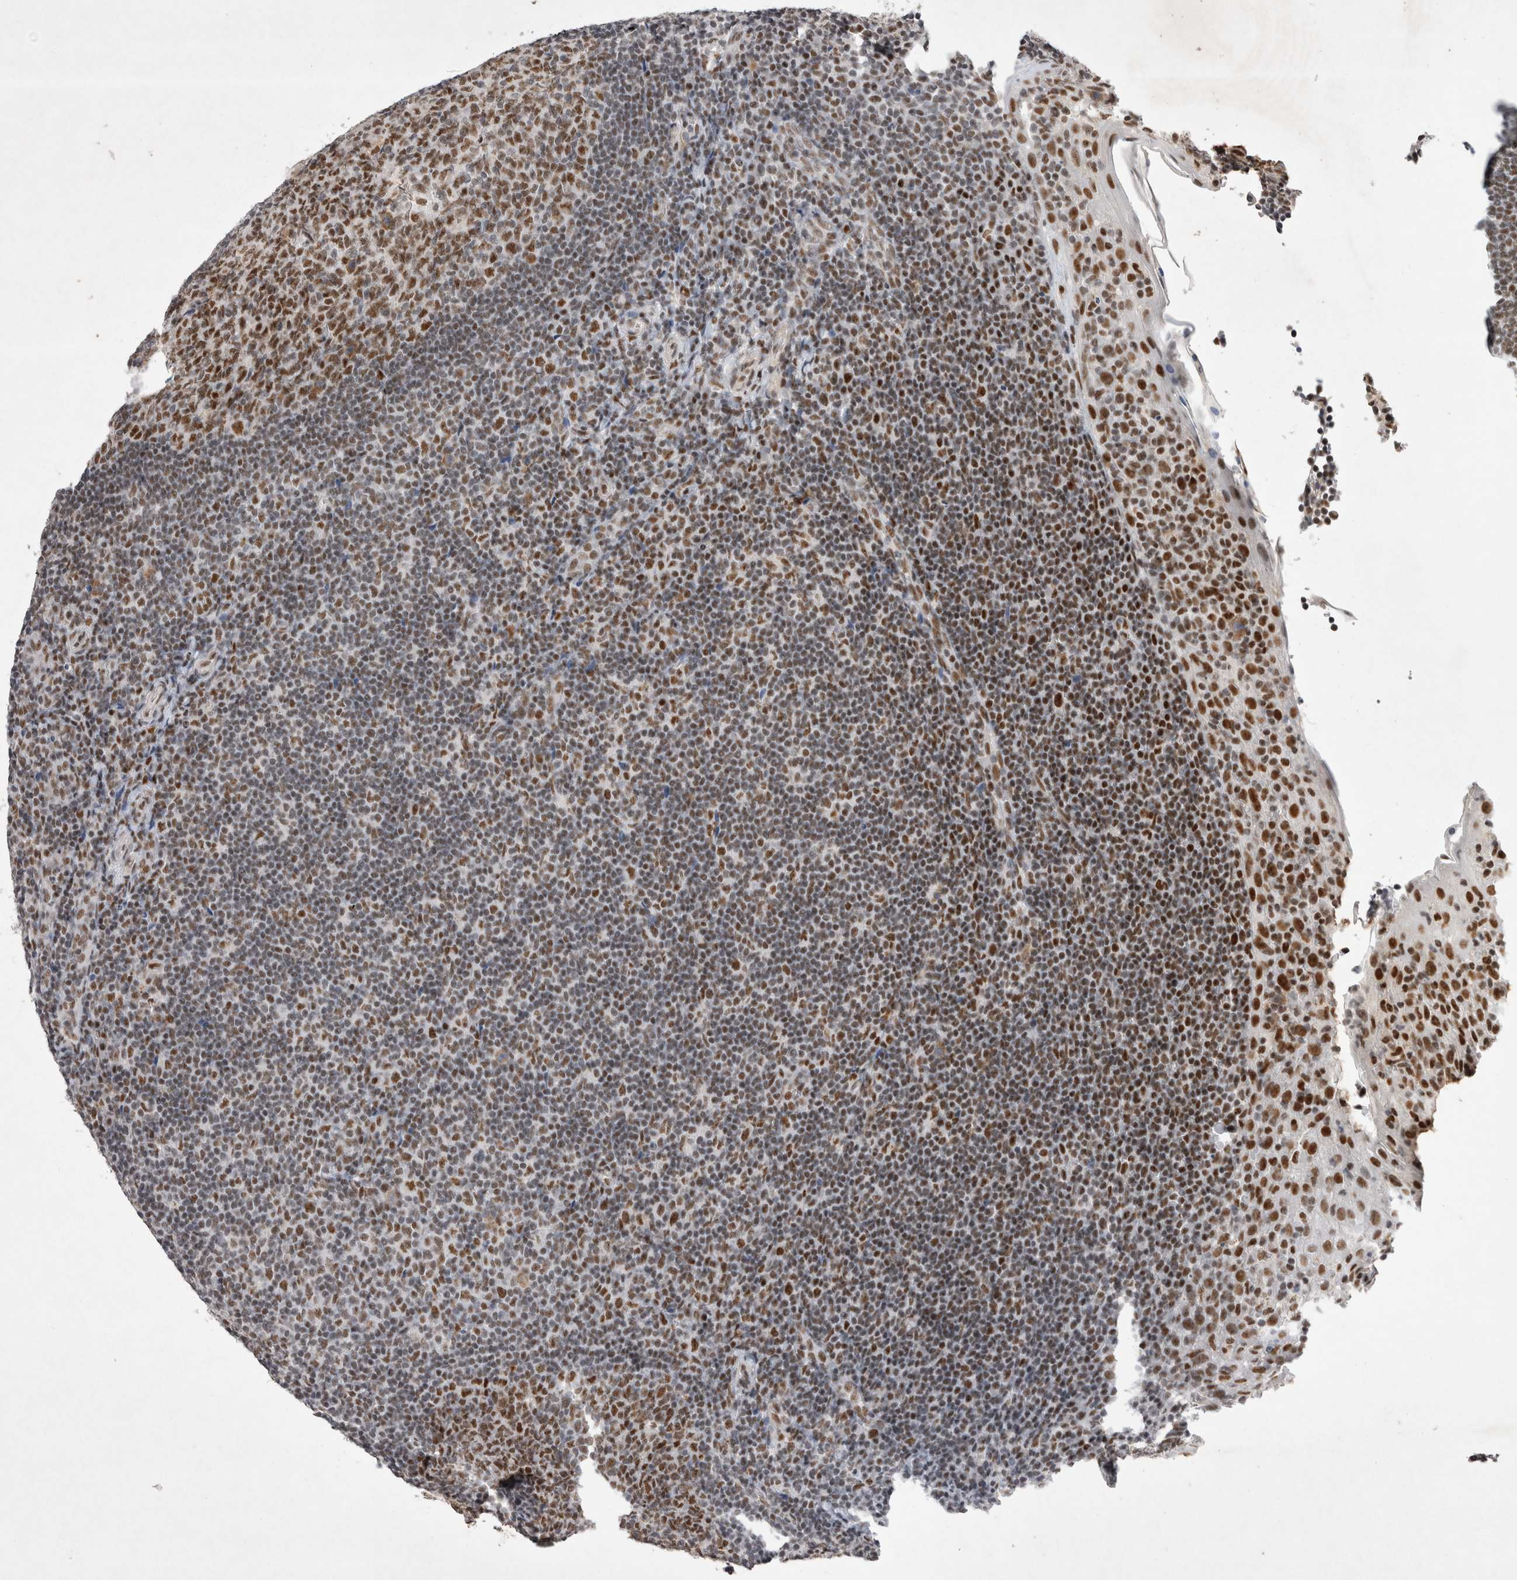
{"staining": {"intensity": "moderate", "quantity": ">75%", "location": "nuclear"}, "tissue": "tonsil", "cell_type": "Germinal center cells", "image_type": "normal", "snomed": [{"axis": "morphology", "description": "Normal tissue, NOS"}, {"axis": "topography", "description": "Tonsil"}], "caption": "Moderate nuclear protein positivity is present in approximately >75% of germinal center cells in tonsil.", "gene": "RBM6", "patient": {"sex": "male", "age": 37}}